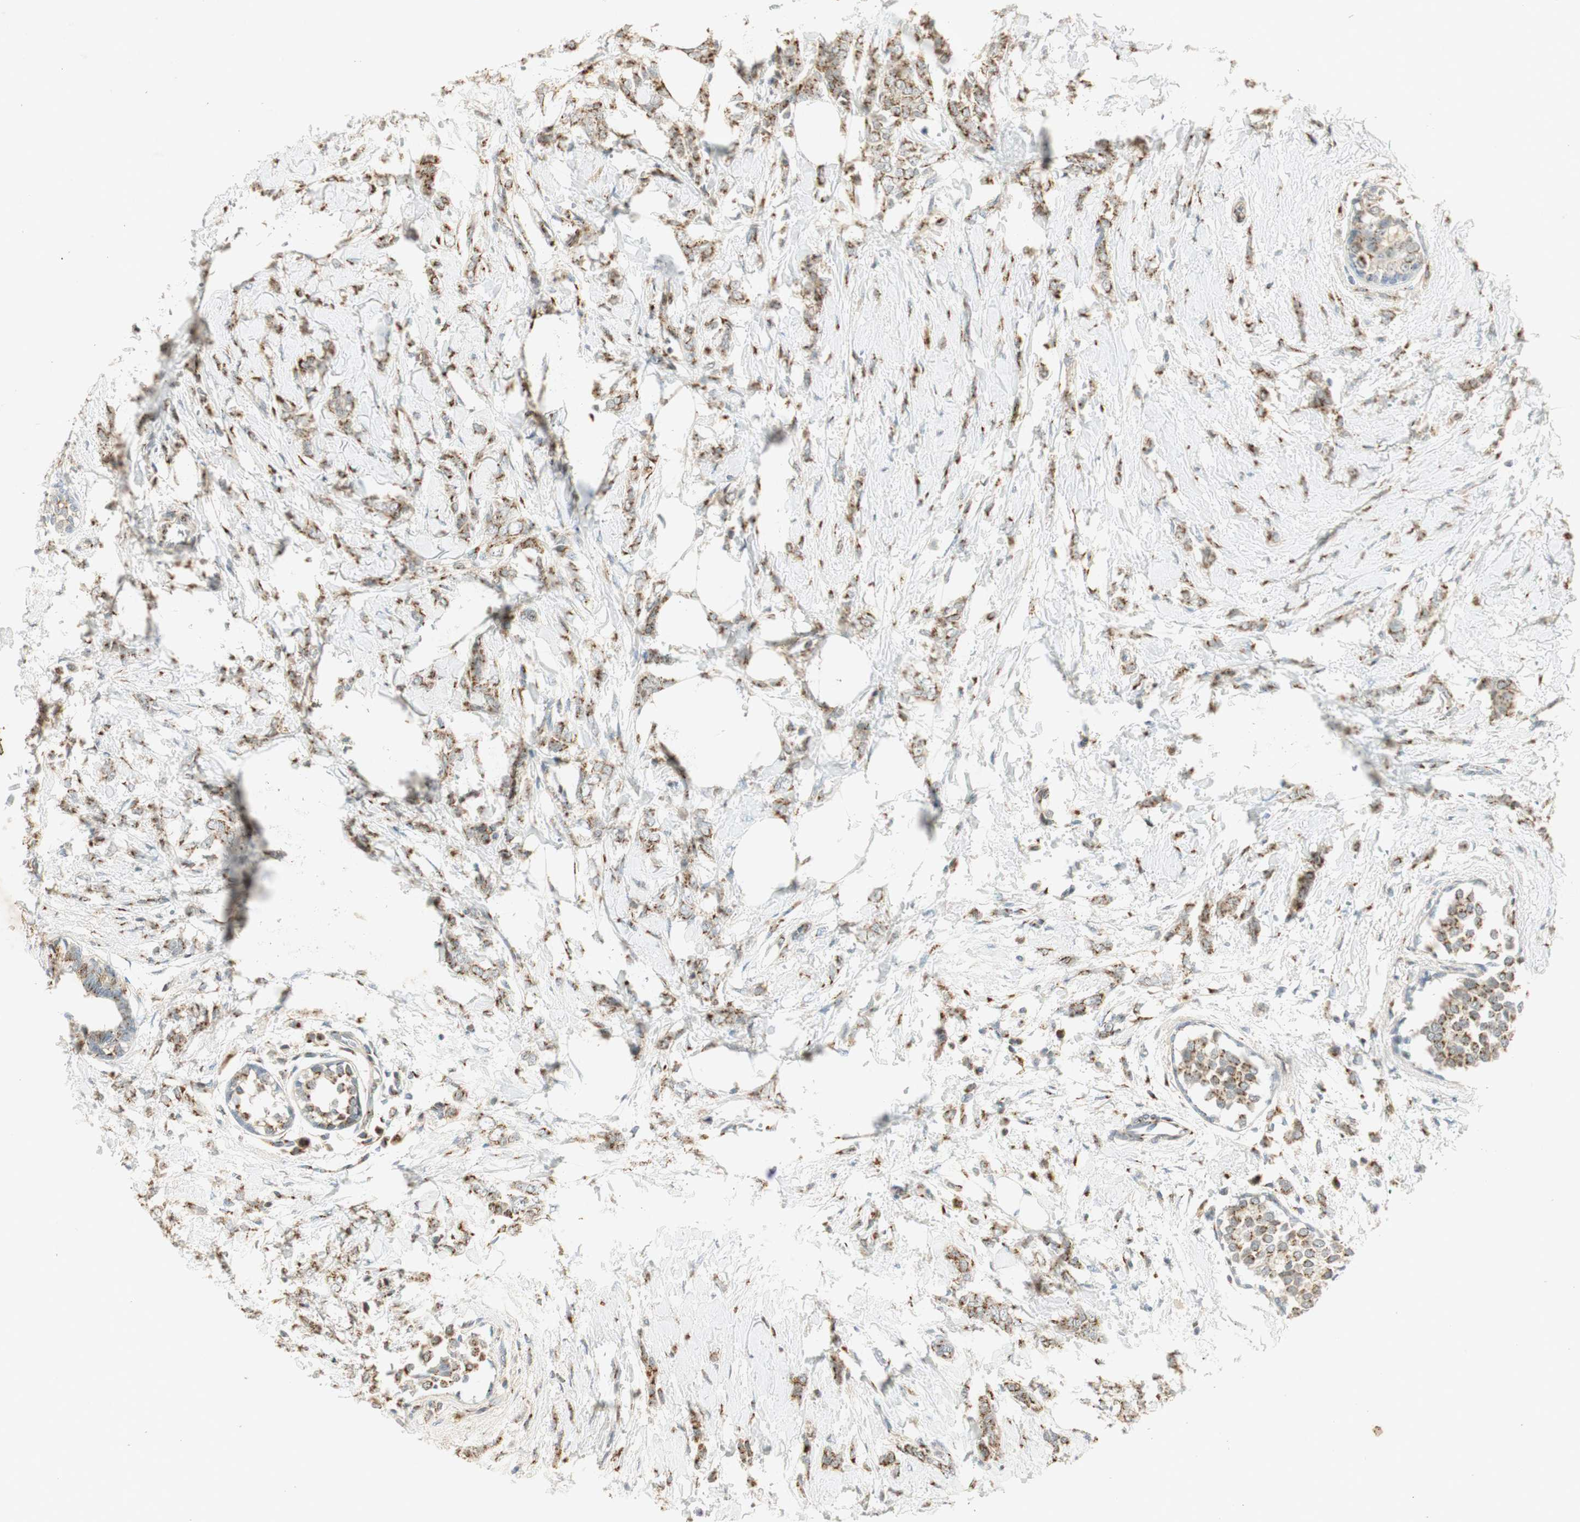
{"staining": {"intensity": "weak", "quantity": ">75%", "location": "cytoplasmic/membranous"}, "tissue": "breast cancer", "cell_type": "Tumor cells", "image_type": "cancer", "snomed": [{"axis": "morphology", "description": "Lobular carcinoma, in situ"}, {"axis": "morphology", "description": "Lobular carcinoma"}, {"axis": "topography", "description": "Breast"}], "caption": "Breast cancer (lobular carcinoma in situ) was stained to show a protein in brown. There is low levels of weak cytoplasmic/membranous positivity in approximately >75% of tumor cells.", "gene": "NEO1", "patient": {"sex": "female", "age": 41}}